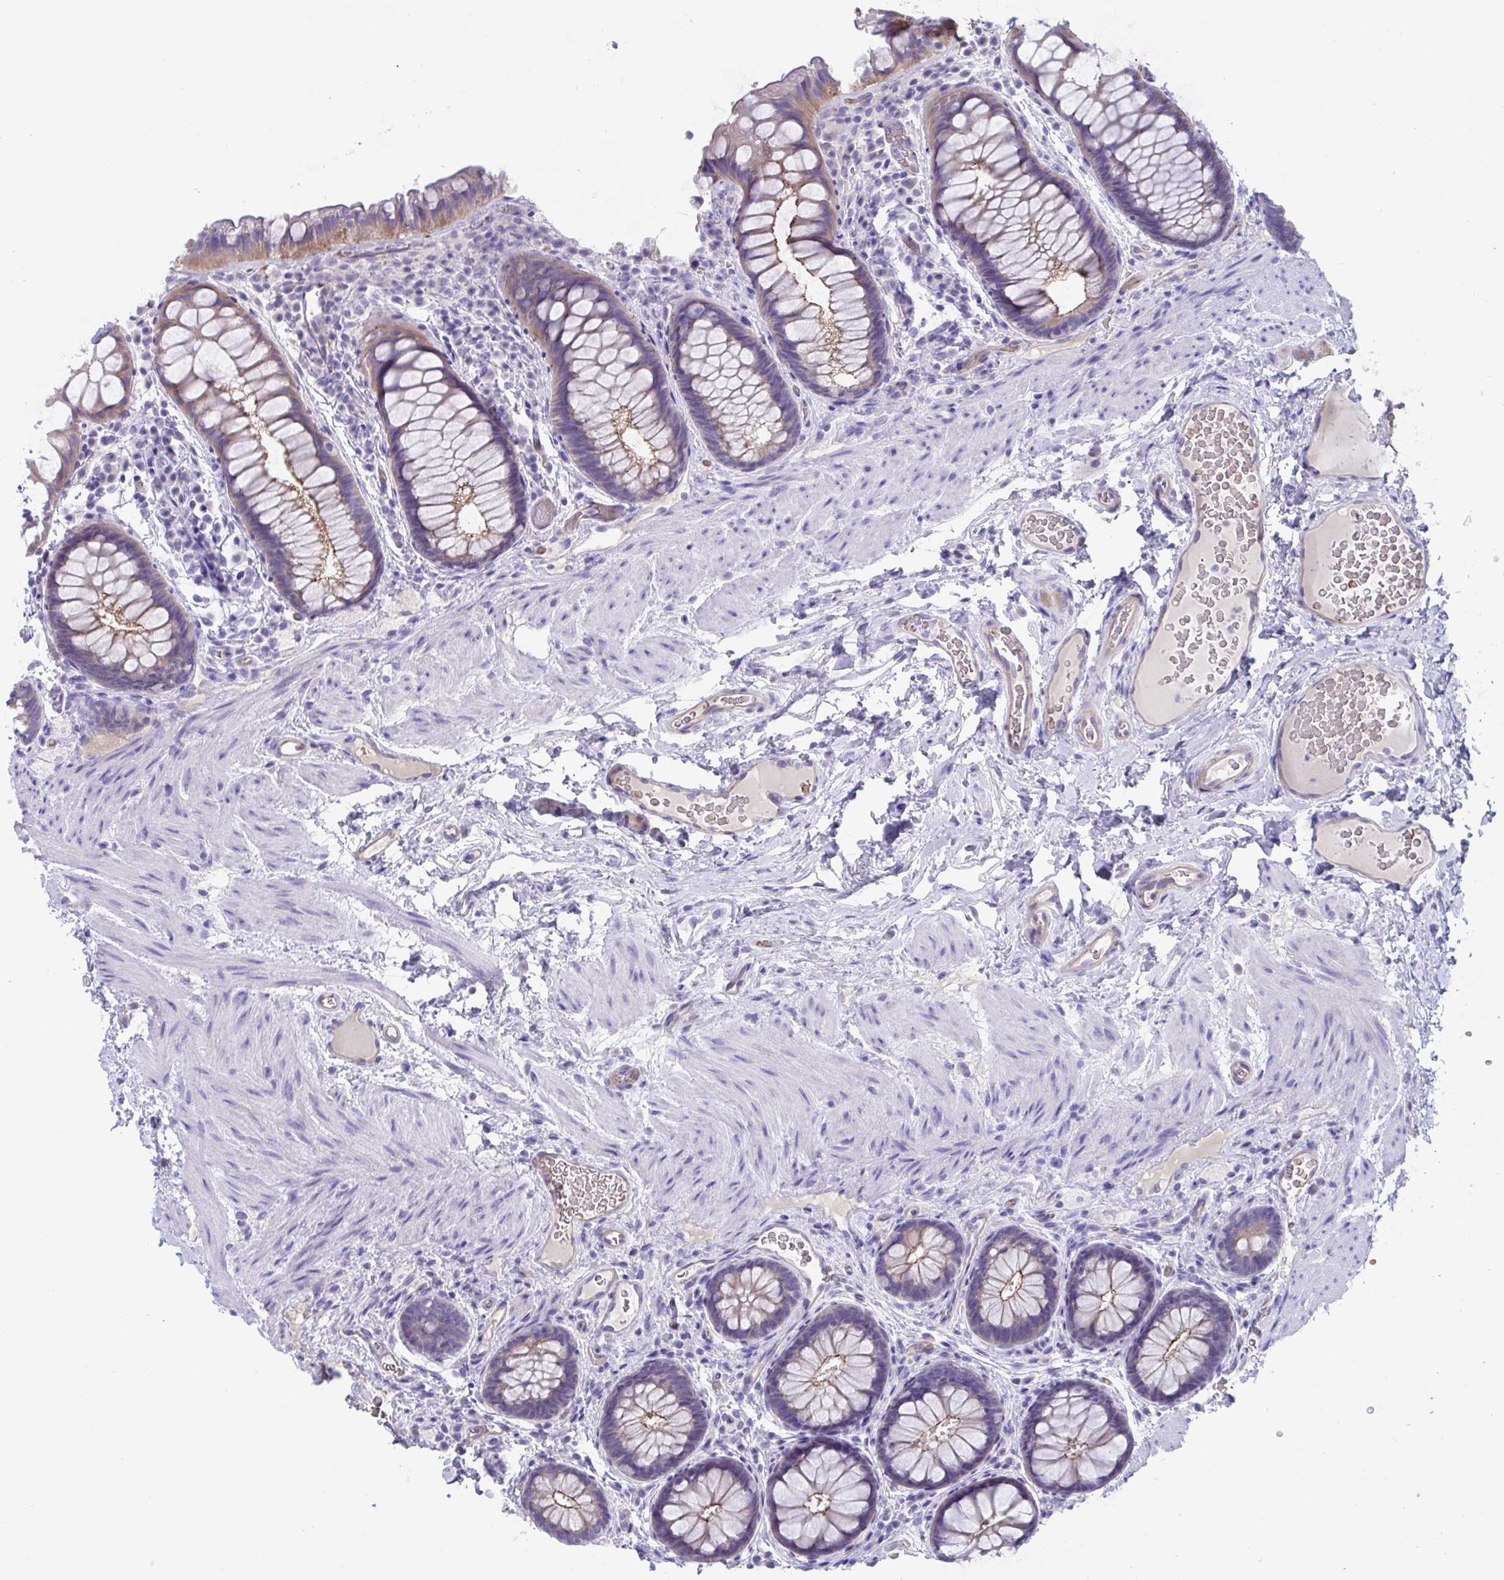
{"staining": {"intensity": "moderate", "quantity": "25%-75%", "location": "cytoplasmic/membranous"}, "tissue": "rectum", "cell_type": "Glandular cells", "image_type": "normal", "snomed": [{"axis": "morphology", "description": "Normal tissue, NOS"}, {"axis": "topography", "description": "Rectum"}], "caption": "Glandular cells display medium levels of moderate cytoplasmic/membranous positivity in about 25%-75% of cells in unremarkable human rectum.", "gene": "TTC30A", "patient": {"sex": "female", "age": 69}}